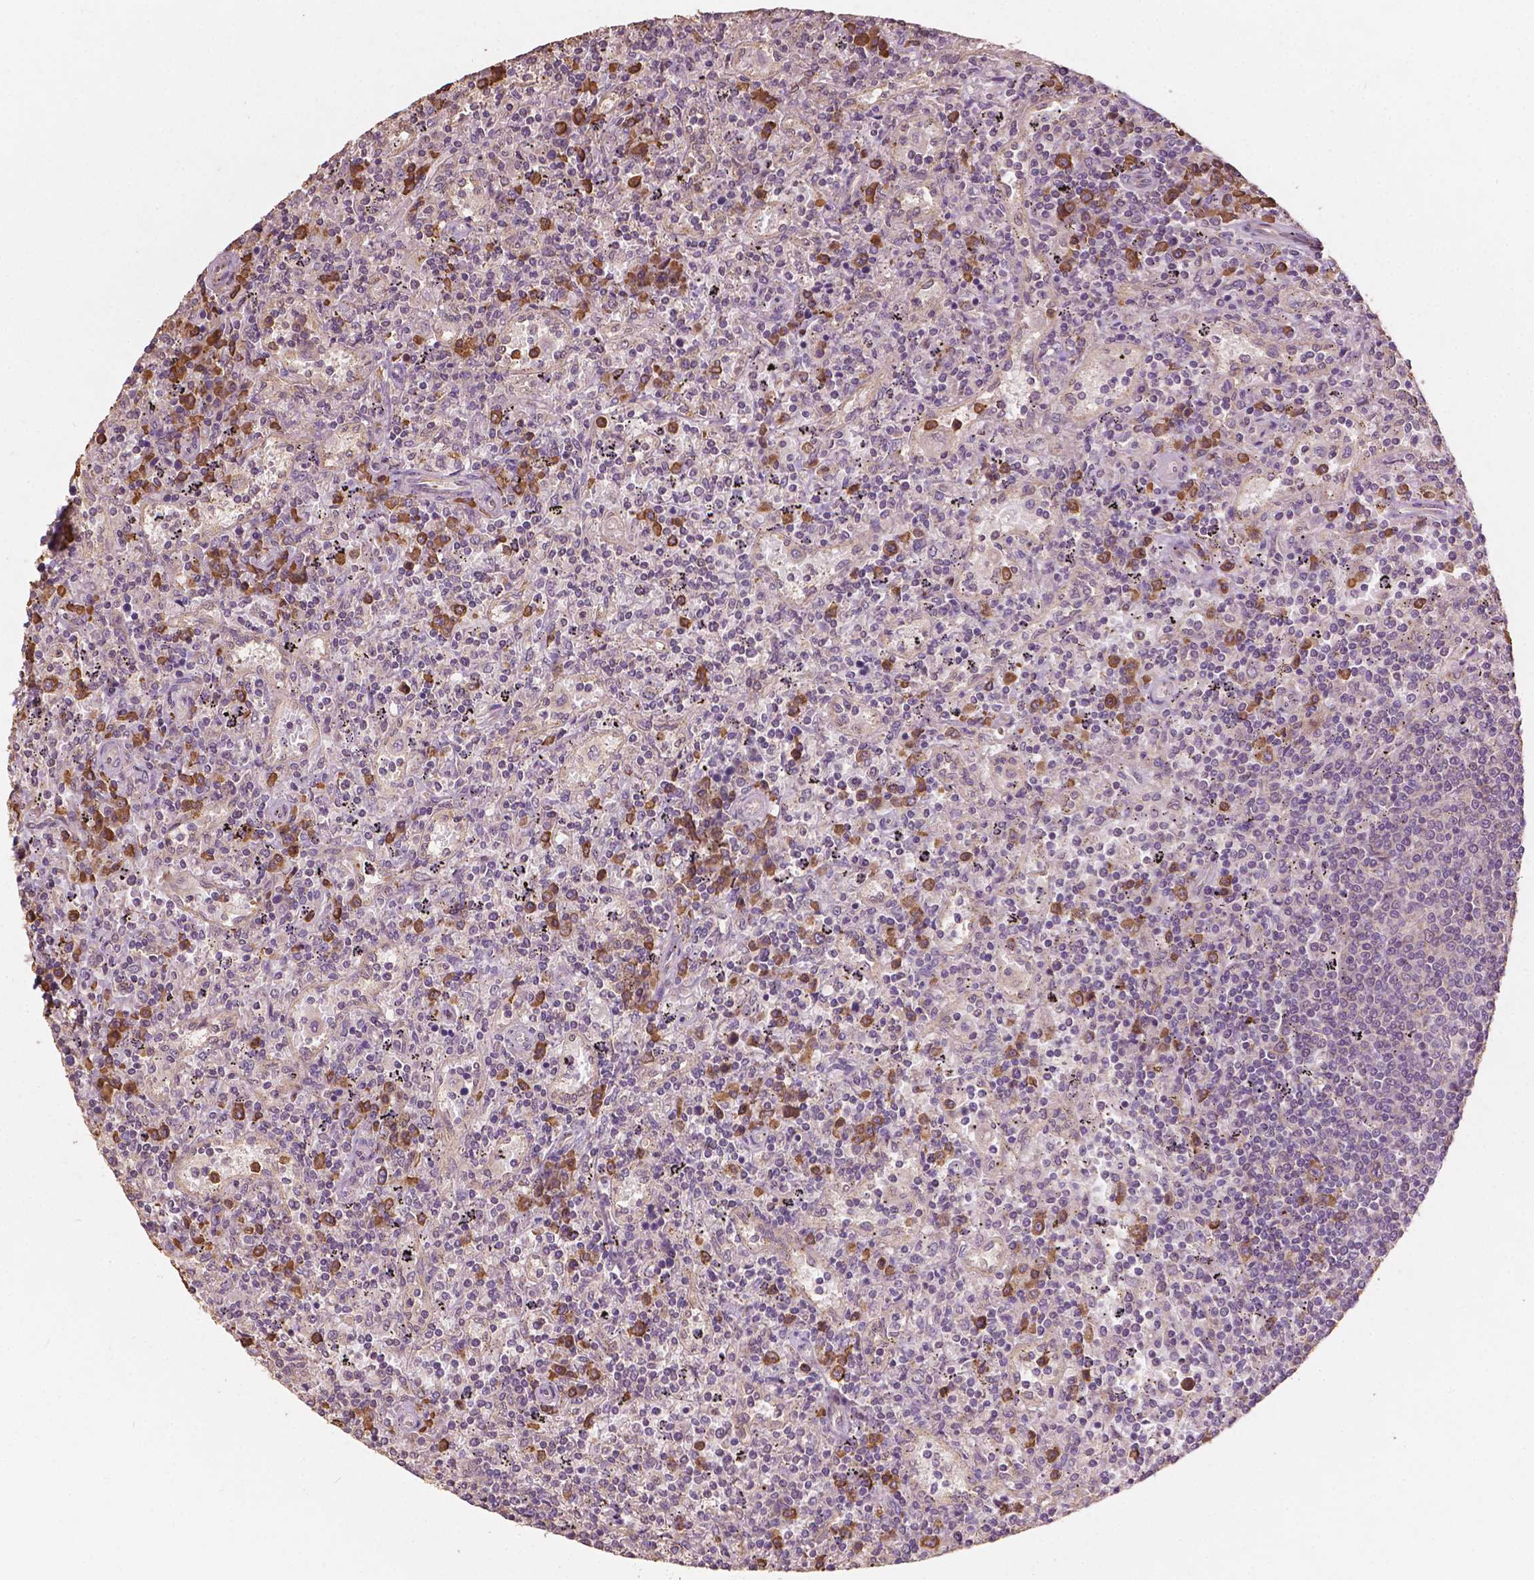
{"staining": {"intensity": "moderate", "quantity": "<25%", "location": "cytoplasmic/membranous"}, "tissue": "lymphoma", "cell_type": "Tumor cells", "image_type": "cancer", "snomed": [{"axis": "morphology", "description": "Malignant lymphoma, non-Hodgkin's type, Low grade"}, {"axis": "topography", "description": "Spleen"}], "caption": "There is low levels of moderate cytoplasmic/membranous staining in tumor cells of low-grade malignant lymphoma, non-Hodgkin's type, as demonstrated by immunohistochemical staining (brown color).", "gene": "G3BP1", "patient": {"sex": "male", "age": 62}}